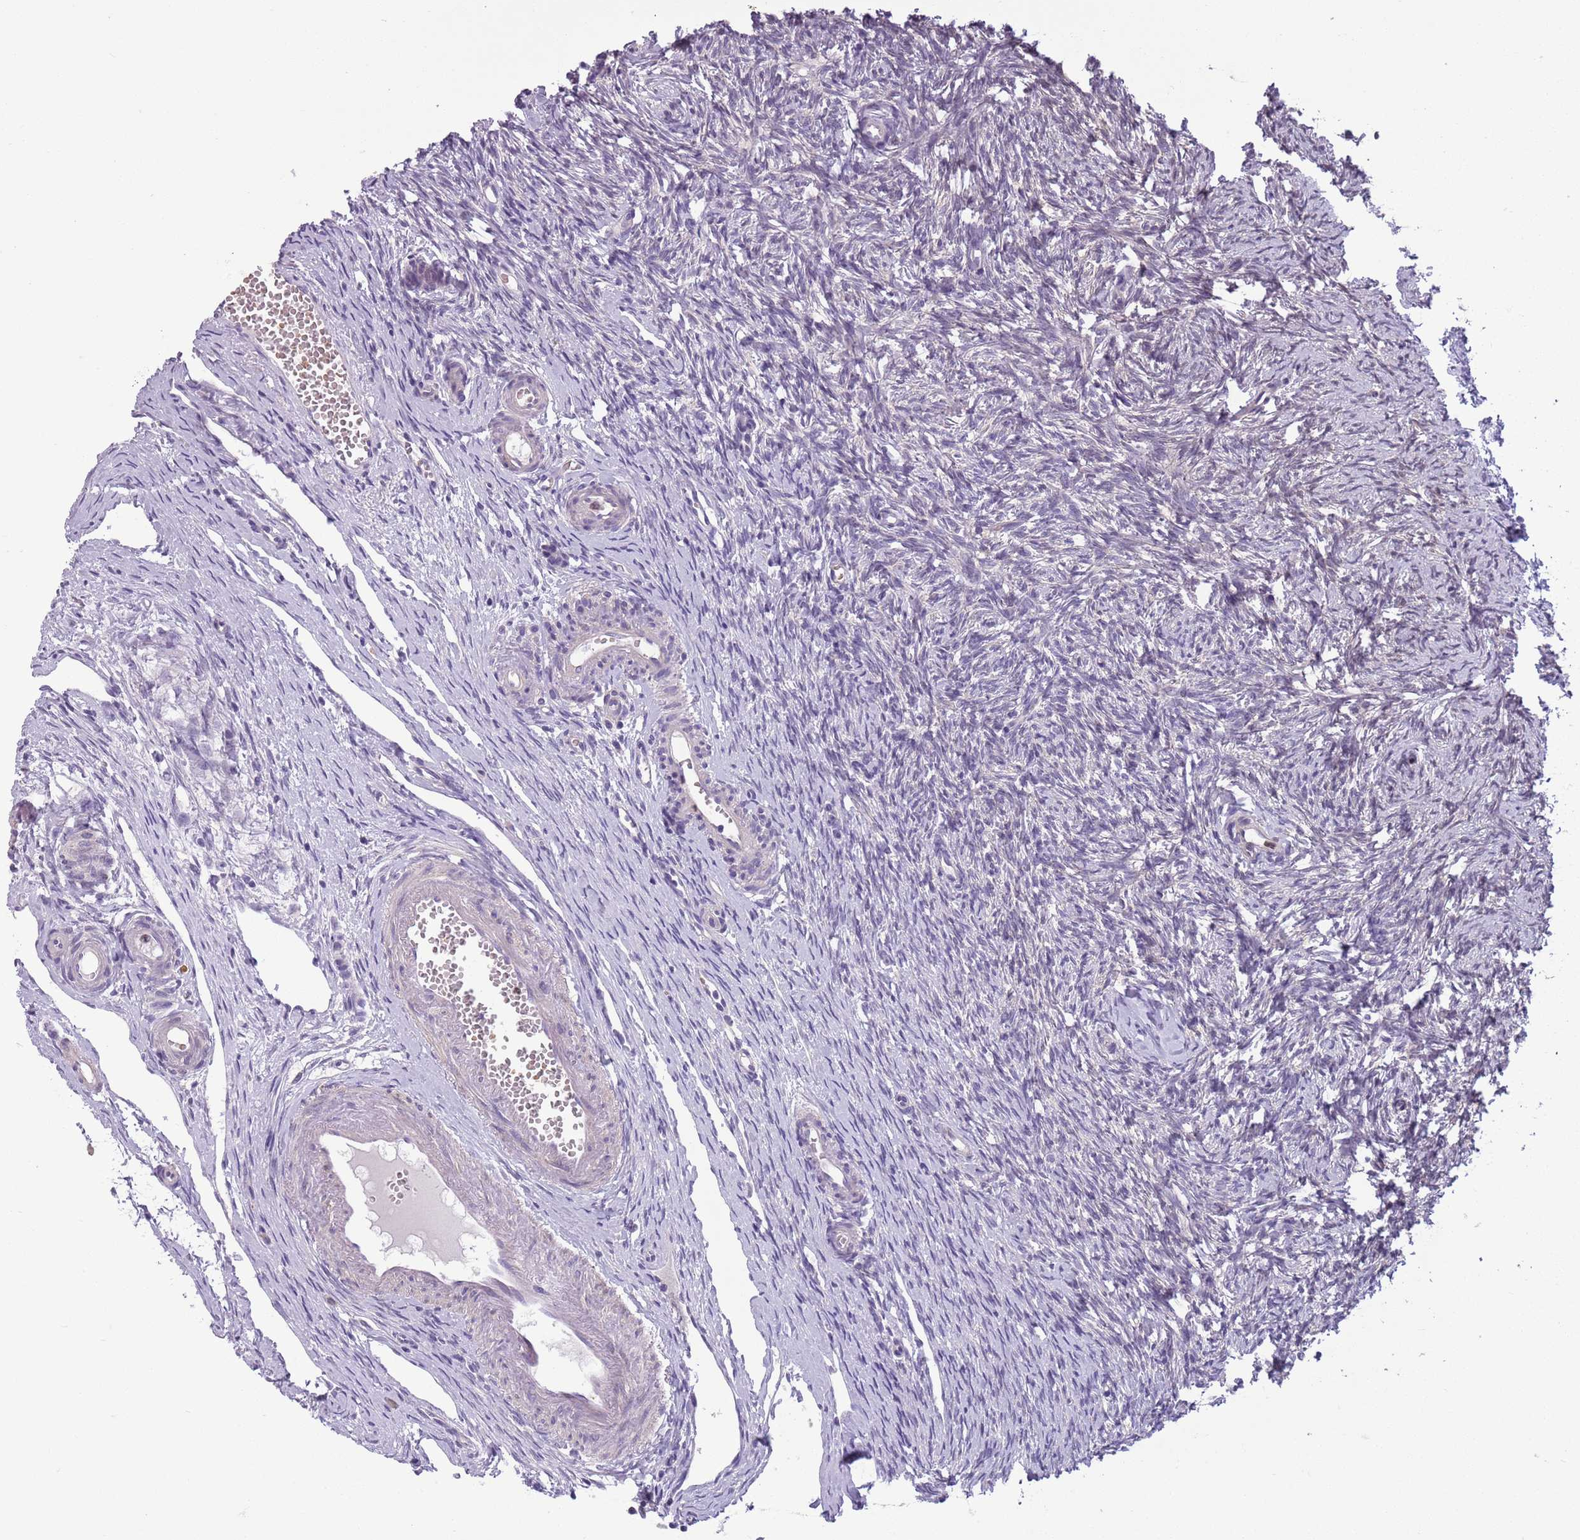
{"staining": {"intensity": "negative", "quantity": "none", "location": "none"}, "tissue": "ovary", "cell_type": "Ovarian stroma cells", "image_type": "normal", "snomed": [{"axis": "morphology", "description": "Normal tissue, NOS"}, {"axis": "topography", "description": "Ovary"}], "caption": "Immunohistochemistry micrograph of benign ovary: ovary stained with DAB (3,3'-diaminobenzidine) demonstrates no significant protein staining in ovarian stroma cells. The staining was performed using DAB to visualize the protein expression in brown, while the nuclei were stained in blue with hematoxylin (Magnification: 20x).", "gene": "ADCY7", "patient": {"sex": "female", "age": 51}}